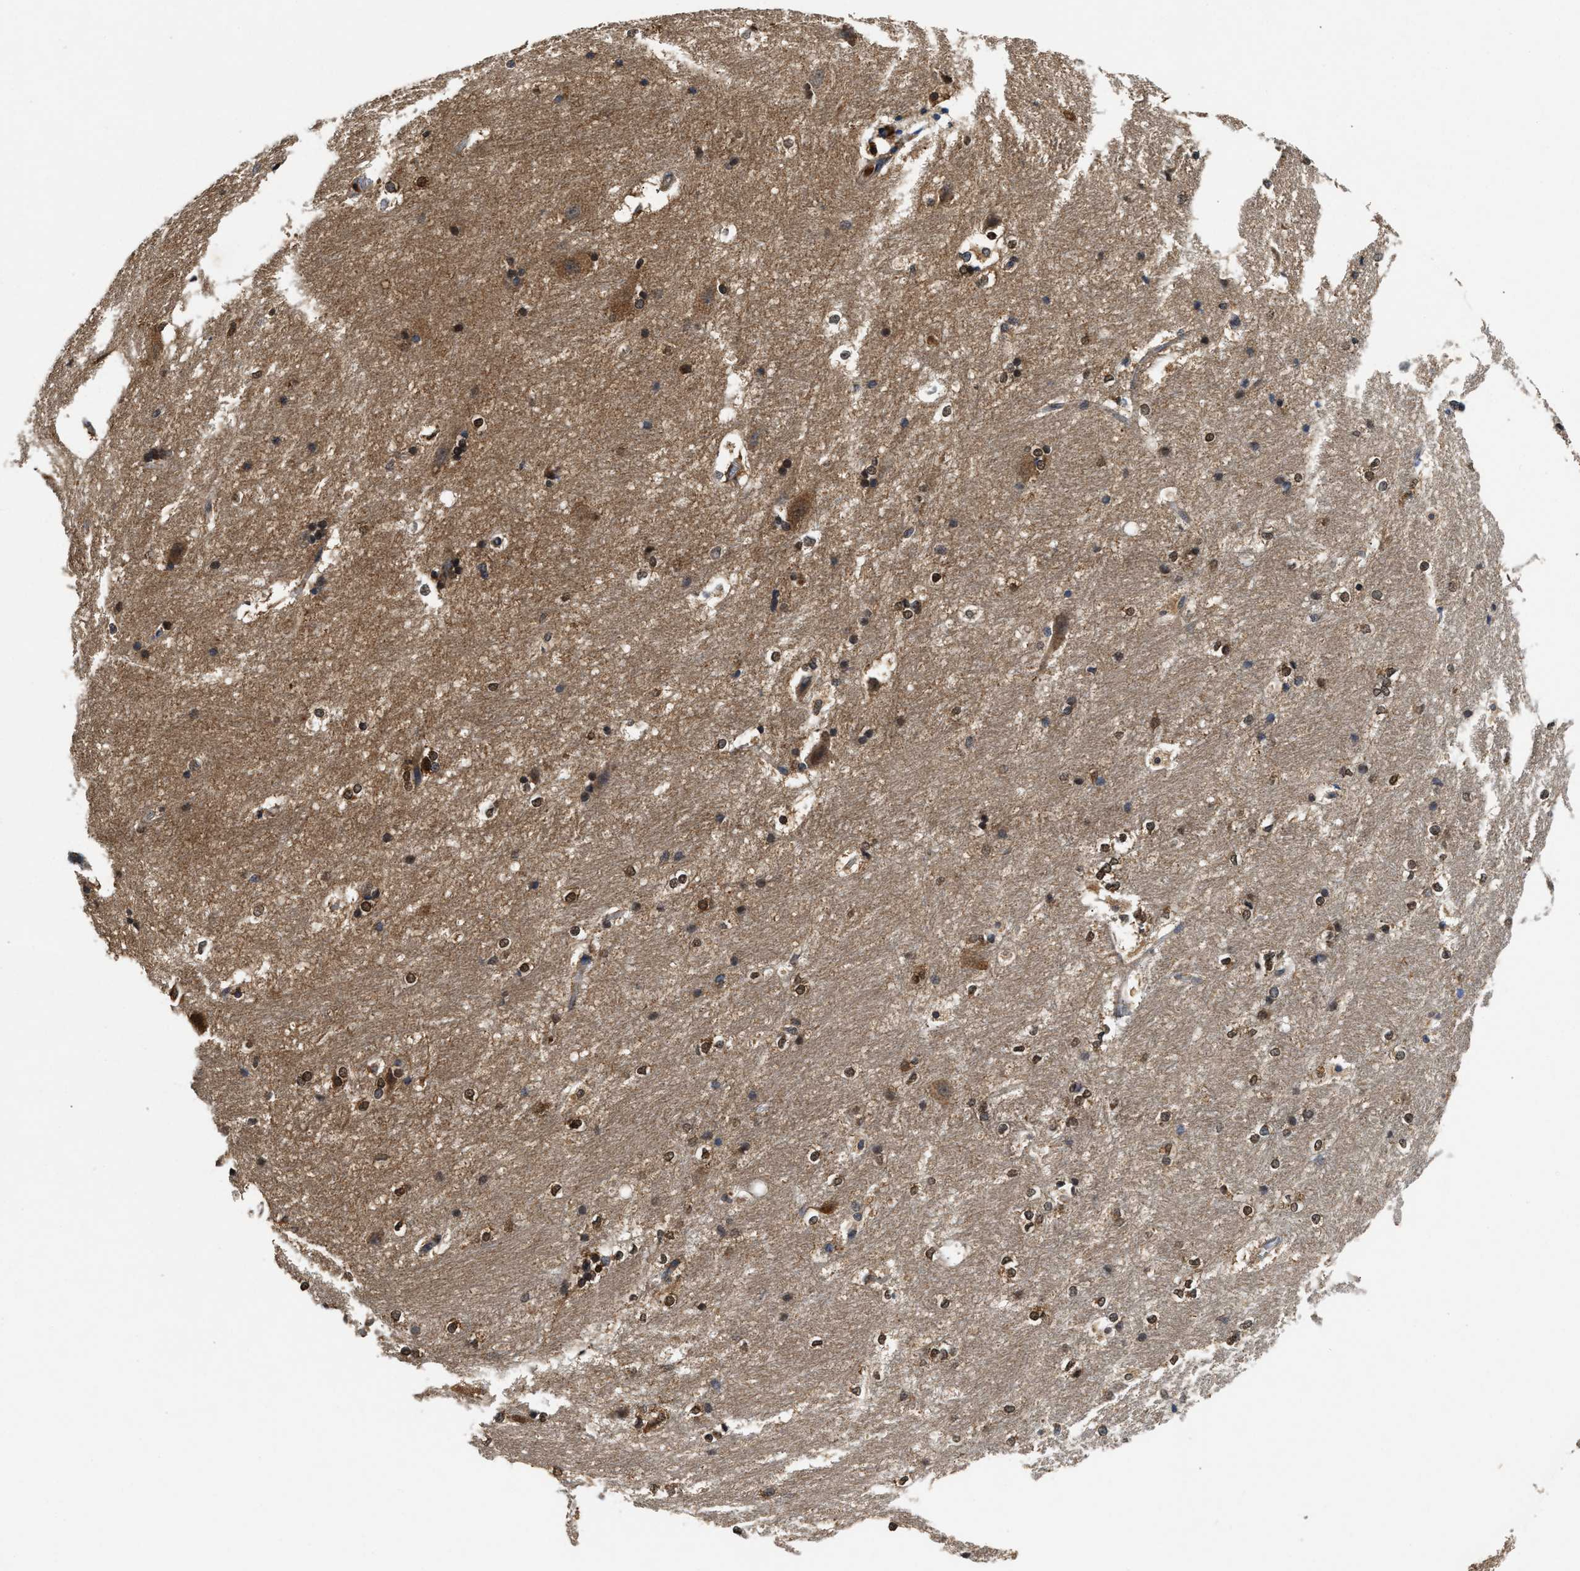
{"staining": {"intensity": "moderate", "quantity": "25%-75%", "location": "nuclear"}, "tissue": "hippocampus", "cell_type": "Glial cells", "image_type": "normal", "snomed": [{"axis": "morphology", "description": "Normal tissue, NOS"}, {"axis": "topography", "description": "Hippocampus"}], "caption": "An image of hippocampus stained for a protein demonstrates moderate nuclear brown staining in glial cells. Nuclei are stained in blue.", "gene": "ACAT2", "patient": {"sex": "female", "age": 19}}